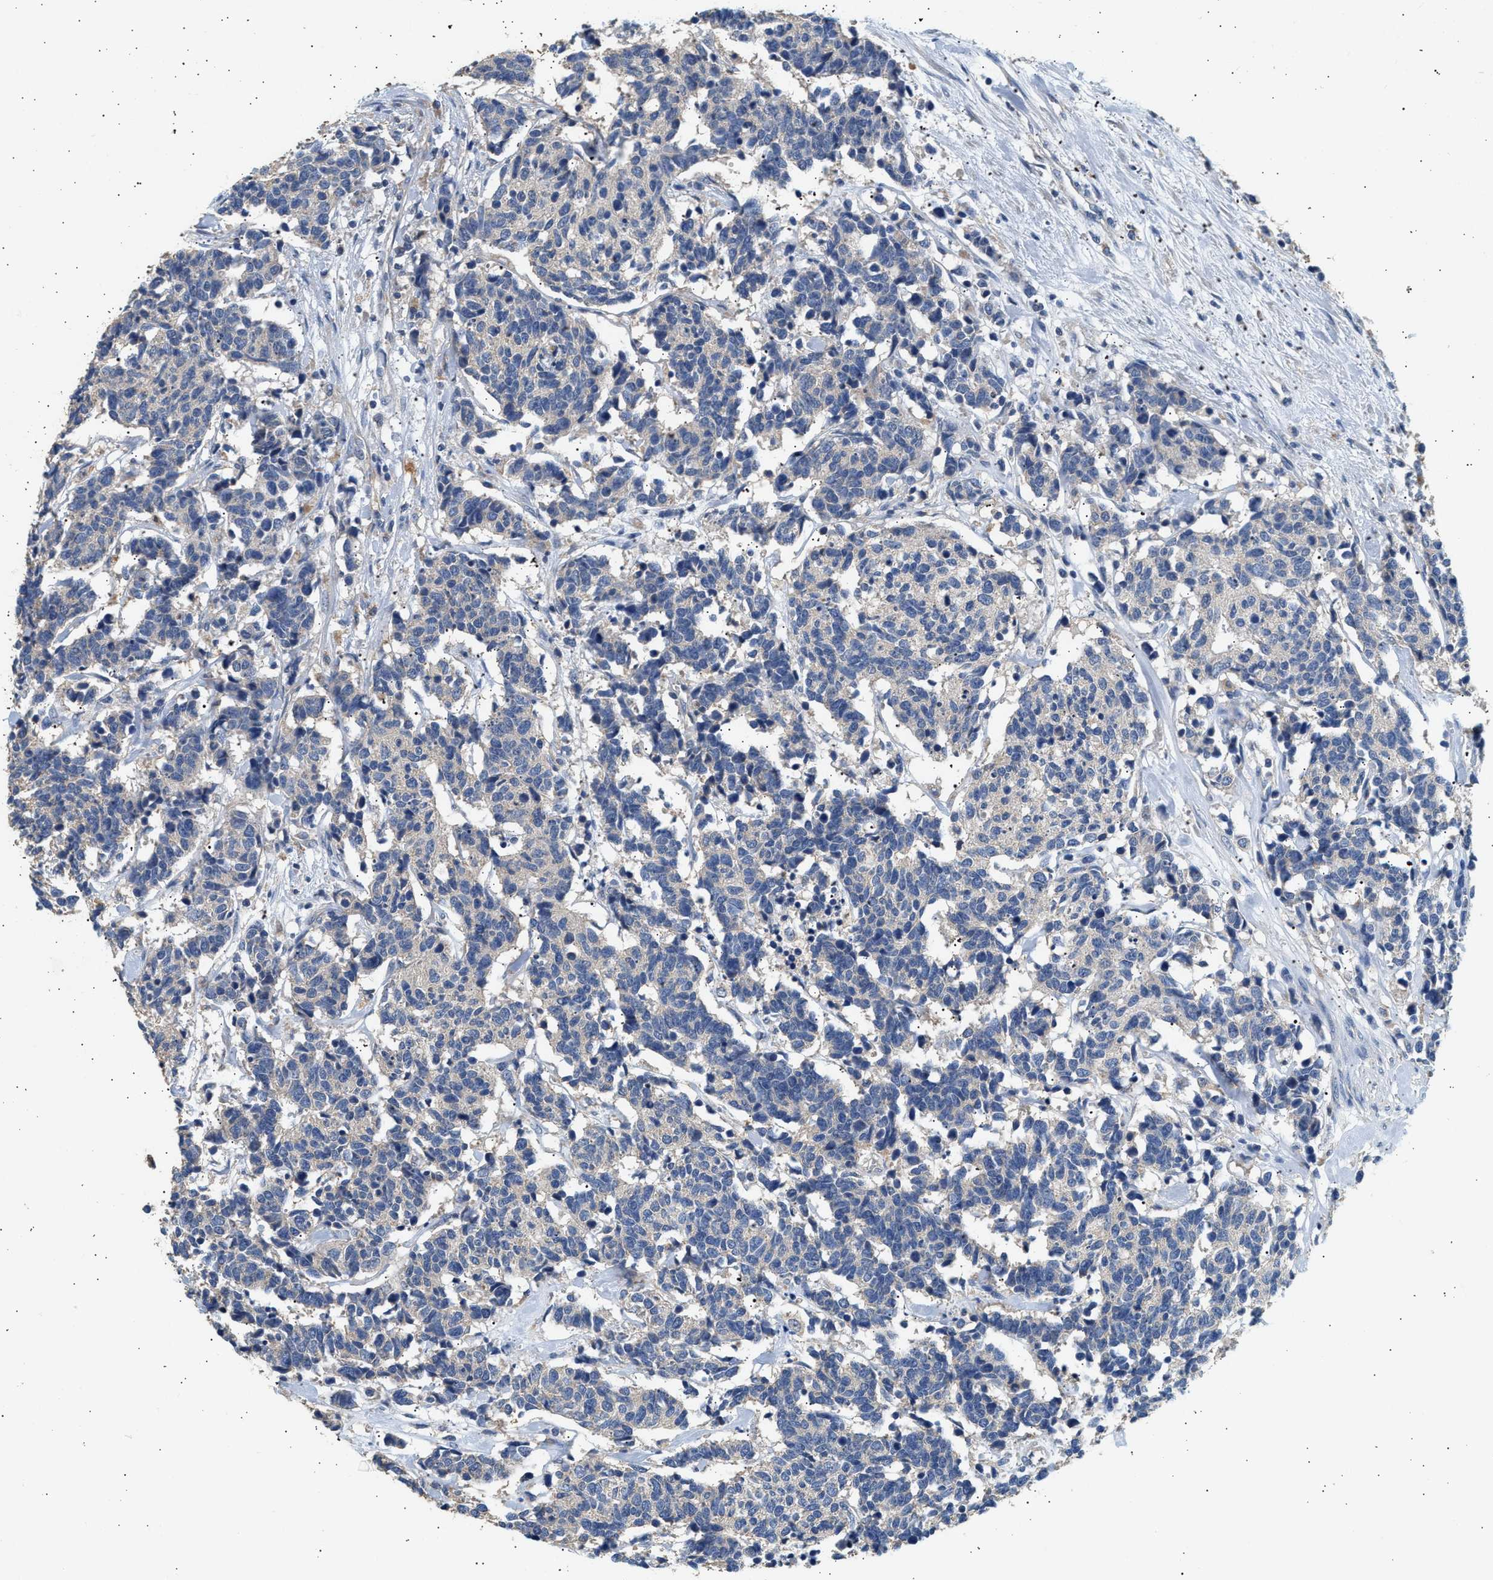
{"staining": {"intensity": "negative", "quantity": "none", "location": "none"}, "tissue": "carcinoid", "cell_type": "Tumor cells", "image_type": "cancer", "snomed": [{"axis": "morphology", "description": "Carcinoma, NOS"}, {"axis": "morphology", "description": "Carcinoid, malignant, NOS"}, {"axis": "topography", "description": "Urinary bladder"}], "caption": "Malignant carcinoid was stained to show a protein in brown. There is no significant positivity in tumor cells.", "gene": "WDR31", "patient": {"sex": "male", "age": 57}}